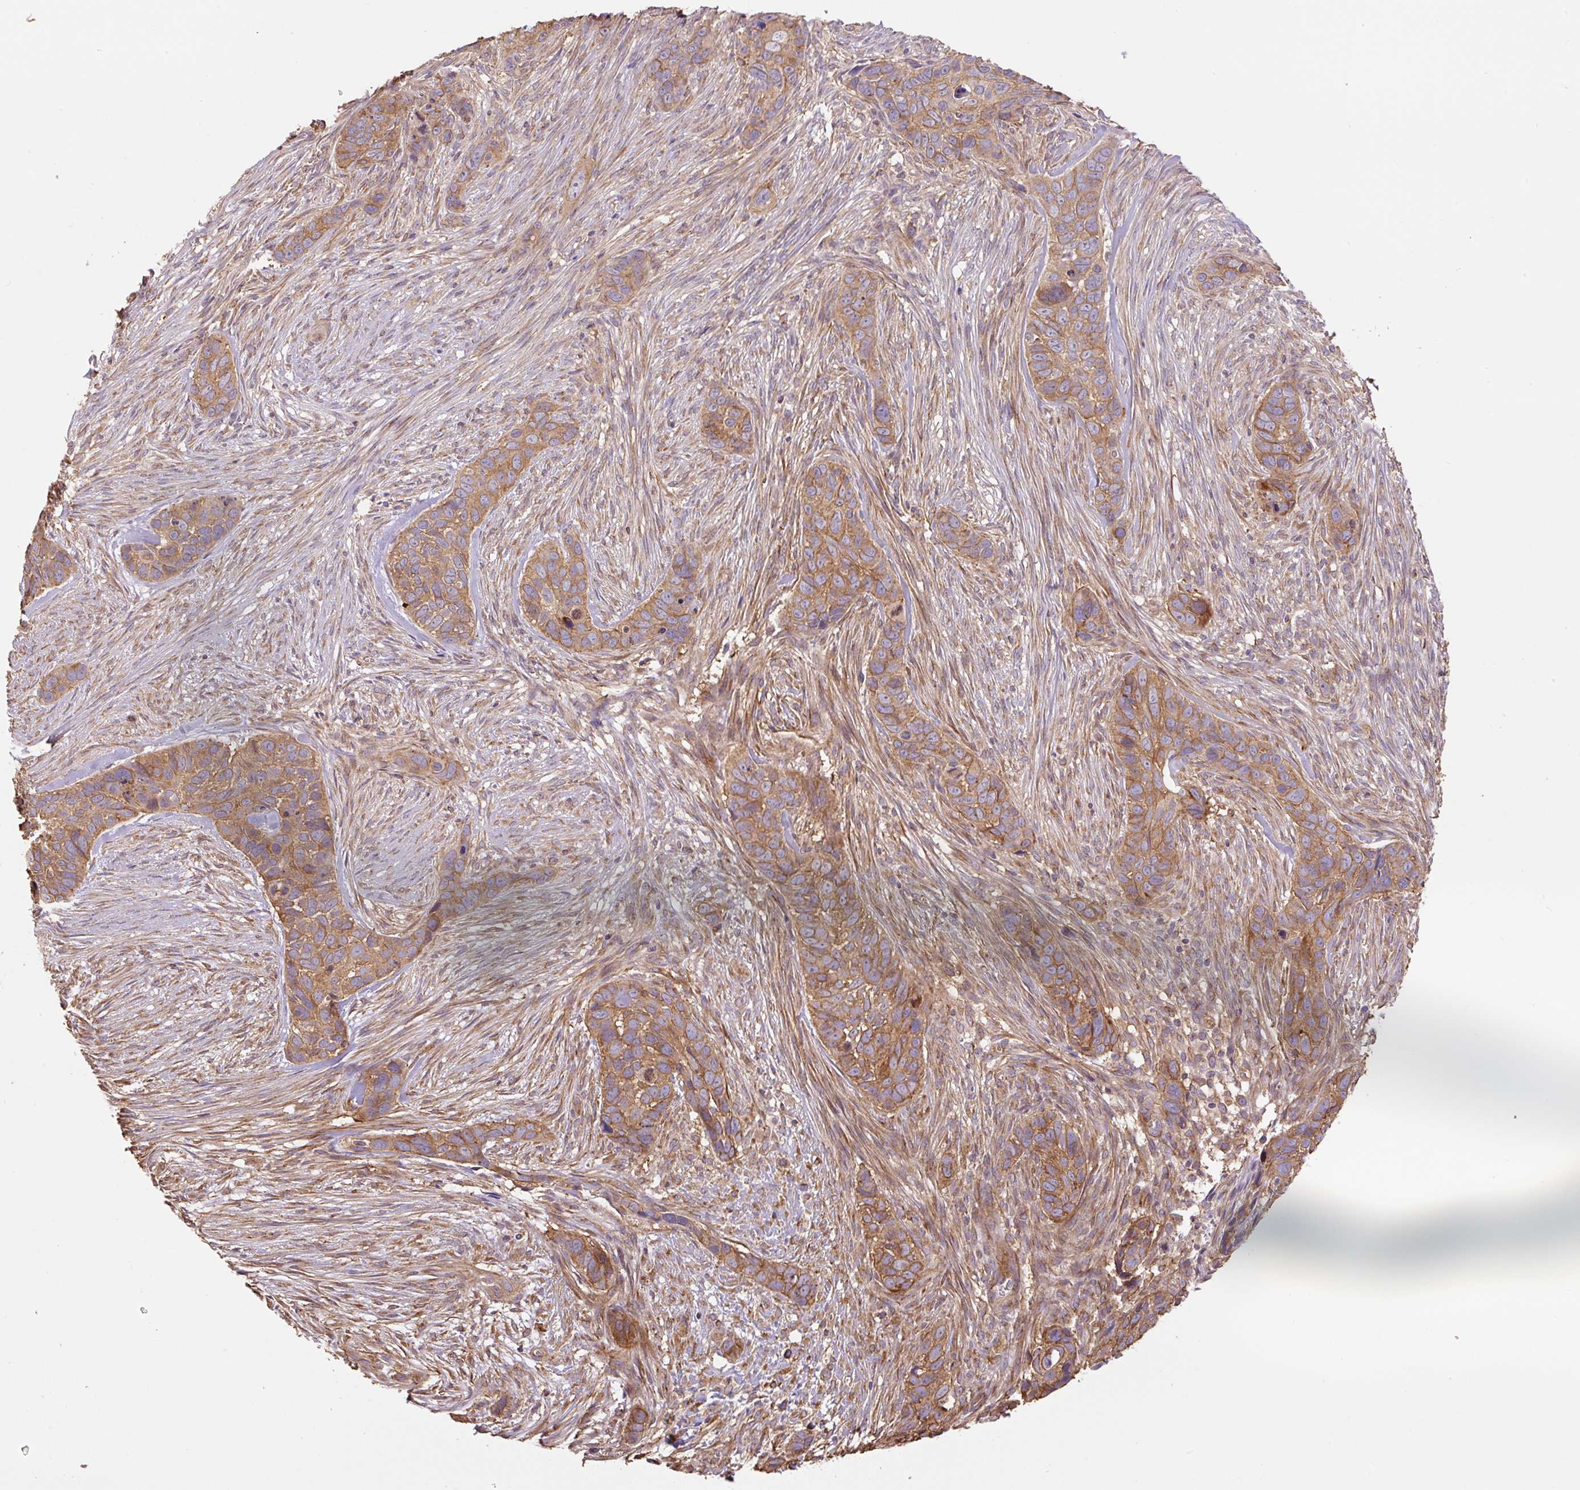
{"staining": {"intensity": "moderate", "quantity": ">75%", "location": "cytoplasmic/membranous"}, "tissue": "skin cancer", "cell_type": "Tumor cells", "image_type": "cancer", "snomed": [{"axis": "morphology", "description": "Basal cell carcinoma"}, {"axis": "topography", "description": "Skin"}], "caption": "Immunohistochemical staining of skin cancer shows medium levels of moderate cytoplasmic/membranous protein positivity in approximately >75% of tumor cells.", "gene": "COX8A", "patient": {"sex": "female", "age": 82}}